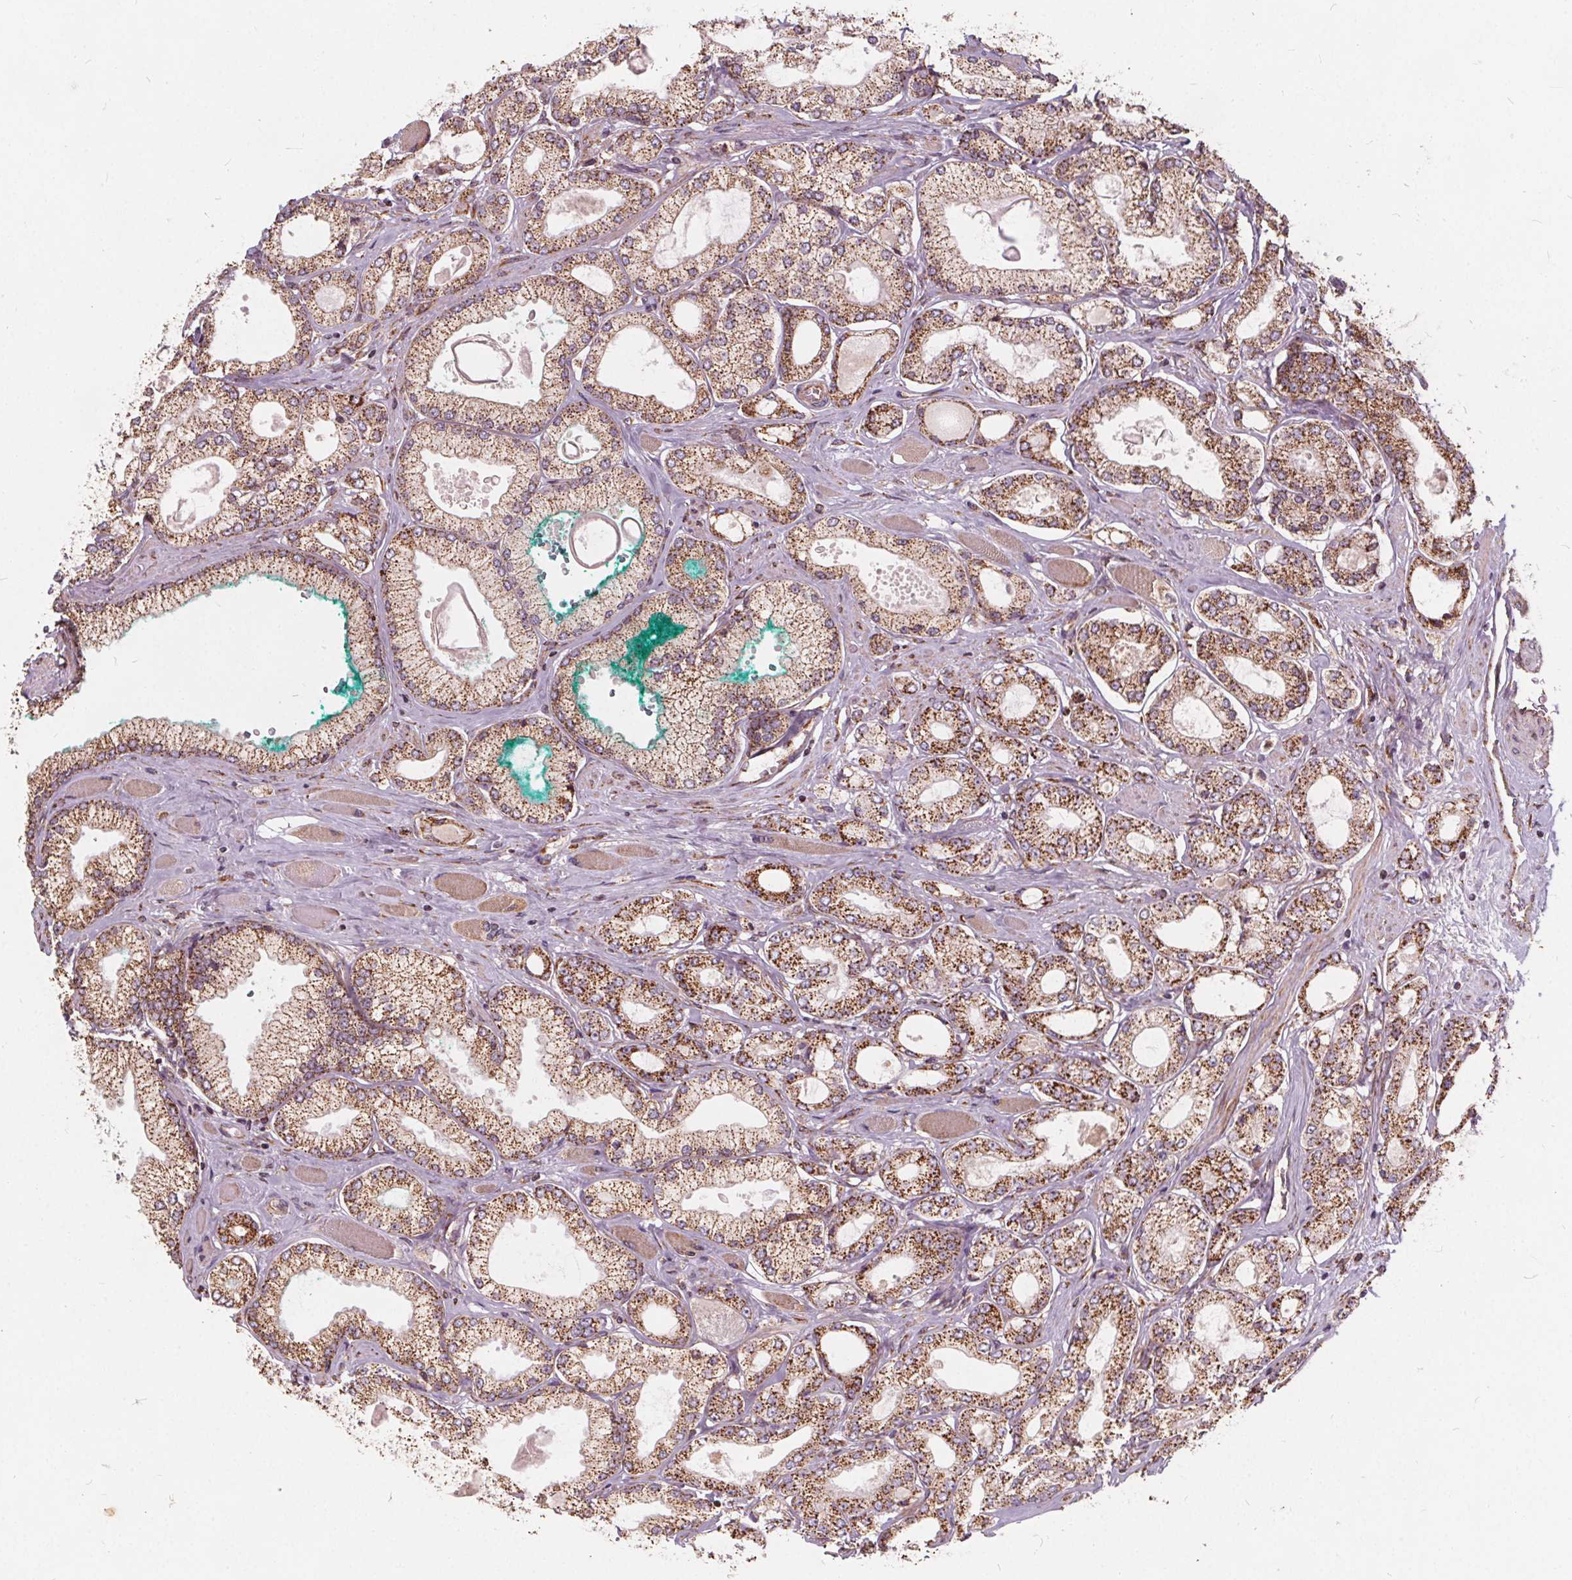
{"staining": {"intensity": "moderate", "quantity": ">75%", "location": "cytoplasmic/membranous"}, "tissue": "prostate cancer", "cell_type": "Tumor cells", "image_type": "cancer", "snomed": [{"axis": "morphology", "description": "Adenocarcinoma, High grade"}, {"axis": "topography", "description": "Prostate"}], "caption": "This is a micrograph of immunohistochemistry (IHC) staining of prostate cancer, which shows moderate expression in the cytoplasmic/membranous of tumor cells.", "gene": "PLSCR3", "patient": {"sex": "male", "age": 68}}